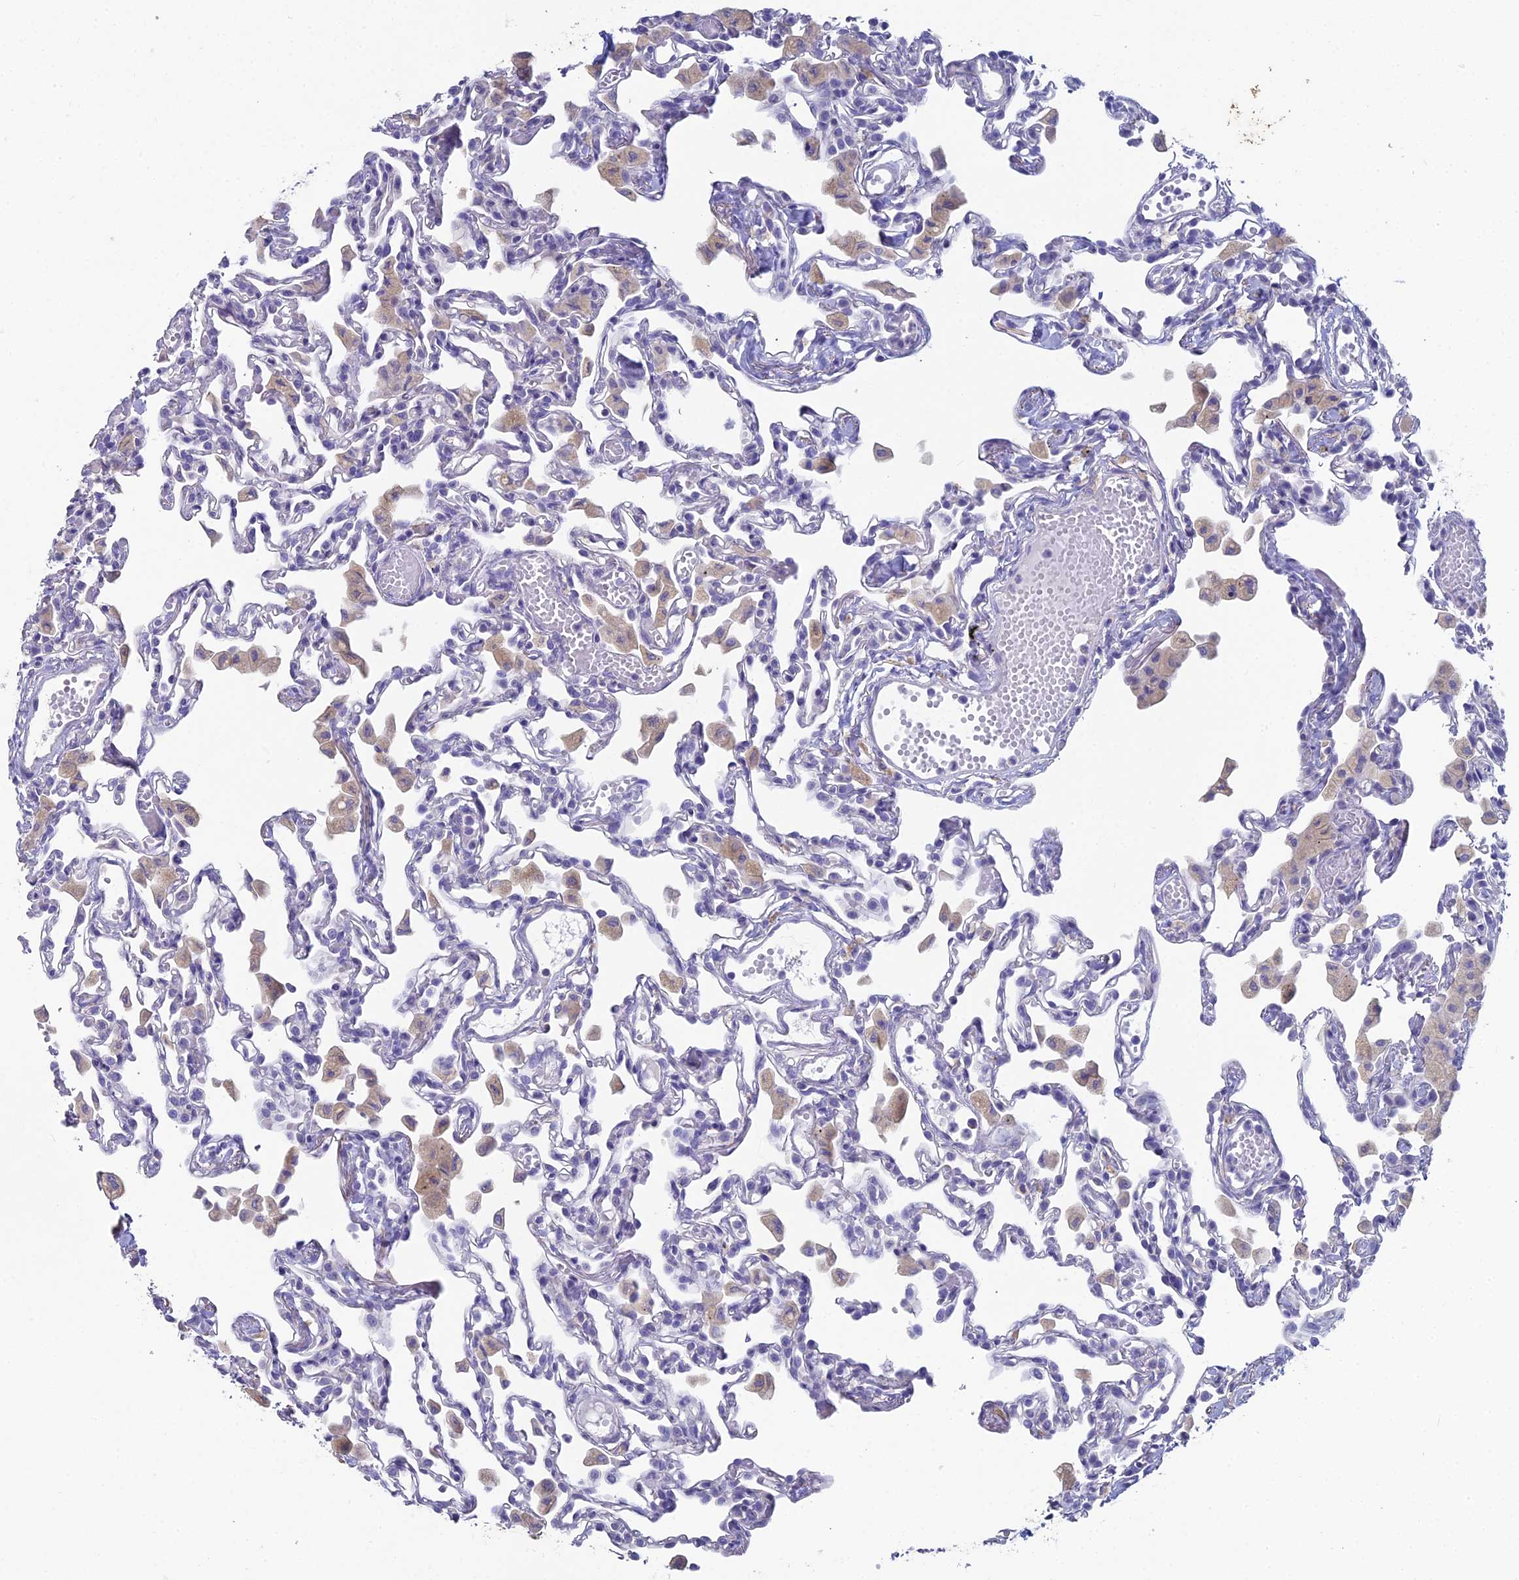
{"staining": {"intensity": "negative", "quantity": "none", "location": "none"}, "tissue": "lung", "cell_type": "Alveolar cells", "image_type": "normal", "snomed": [{"axis": "morphology", "description": "Normal tissue, NOS"}, {"axis": "topography", "description": "Bronchus"}, {"axis": "topography", "description": "Lung"}], "caption": "IHC of benign lung exhibits no staining in alveolar cells.", "gene": "NCAM1", "patient": {"sex": "female", "age": 49}}